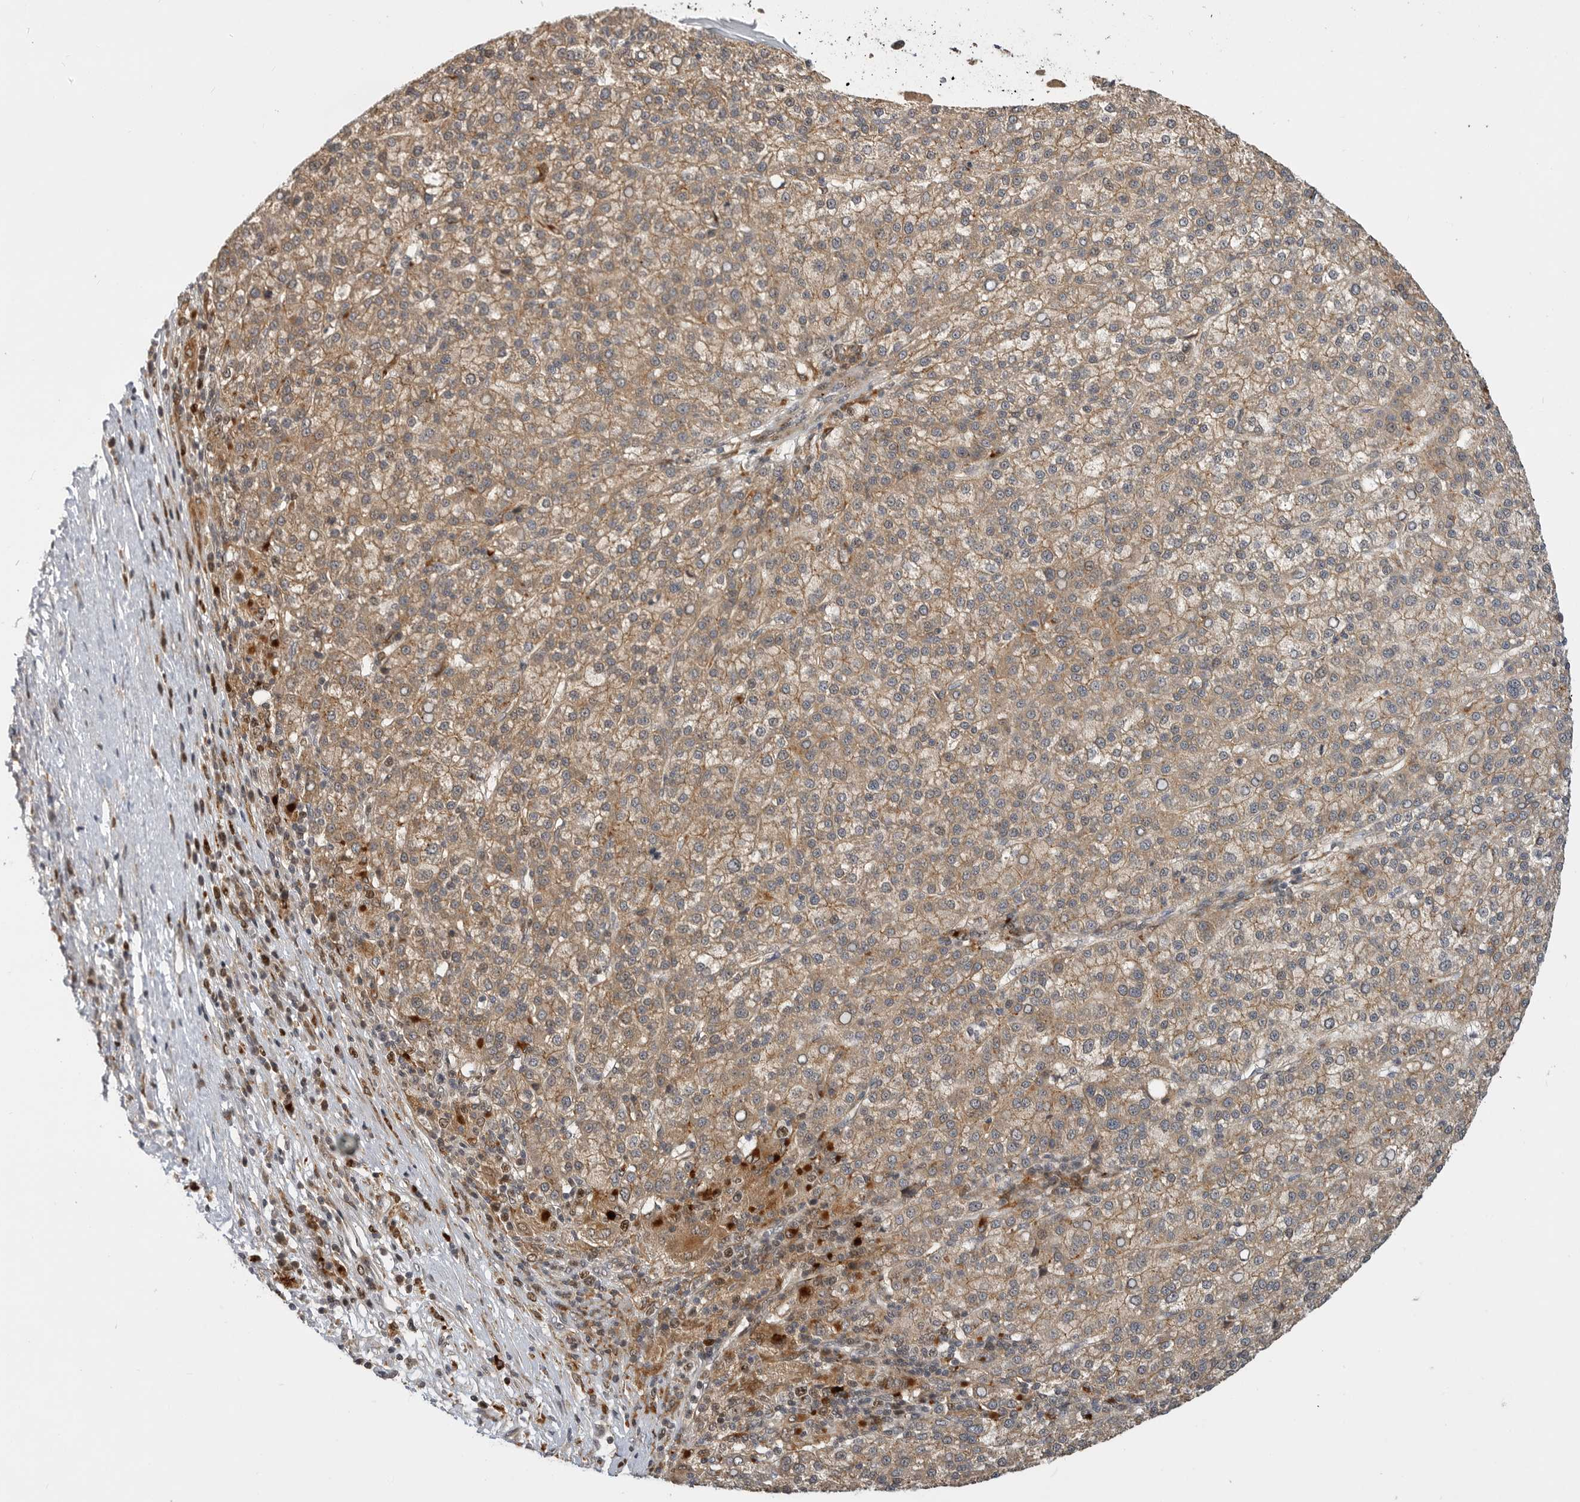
{"staining": {"intensity": "moderate", "quantity": ">75%", "location": "cytoplasmic/membranous"}, "tissue": "liver cancer", "cell_type": "Tumor cells", "image_type": "cancer", "snomed": [{"axis": "morphology", "description": "Carcinoma, Hepatocellular, NOS"}, {"axis": "topography", "description": "Liver"}], "caption": "The immunohistochemical stain shows moderate cytoplasmic/membranous positivity in tumor cells of liver hepatocellular carcinoma tissue.", "gene": "CSNK1G3", "patient": {"sex": "female", "age": 58}}